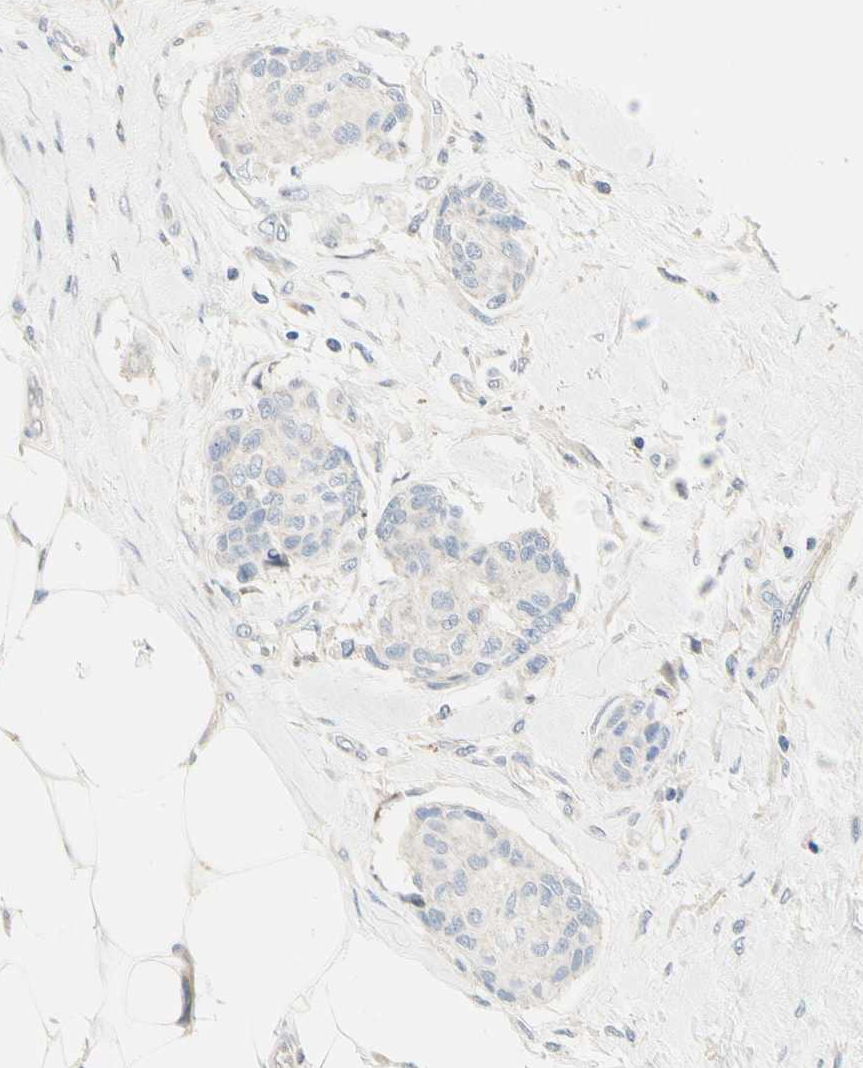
{"staining": {"intensity": "negative", "quantity": "none", "location": "none"}, "tissue": "breast cancer", "cell_type": "Tumor cells", "image_type": "cancer", "snomed": [{"axis": "morphology", "description": "Duct carcinoma"}, {"axis": "topography", "description": "Breast"}], "caption": "This is a histopathology image of IHC staining of breast cancer, which shows no staining in tumor cells. (DAB (3,3'-diaminobenzidine) immunohistochemistry, high magnification).", "gene": "GPR153", "patient": {"sex": "female", "age": 80}}